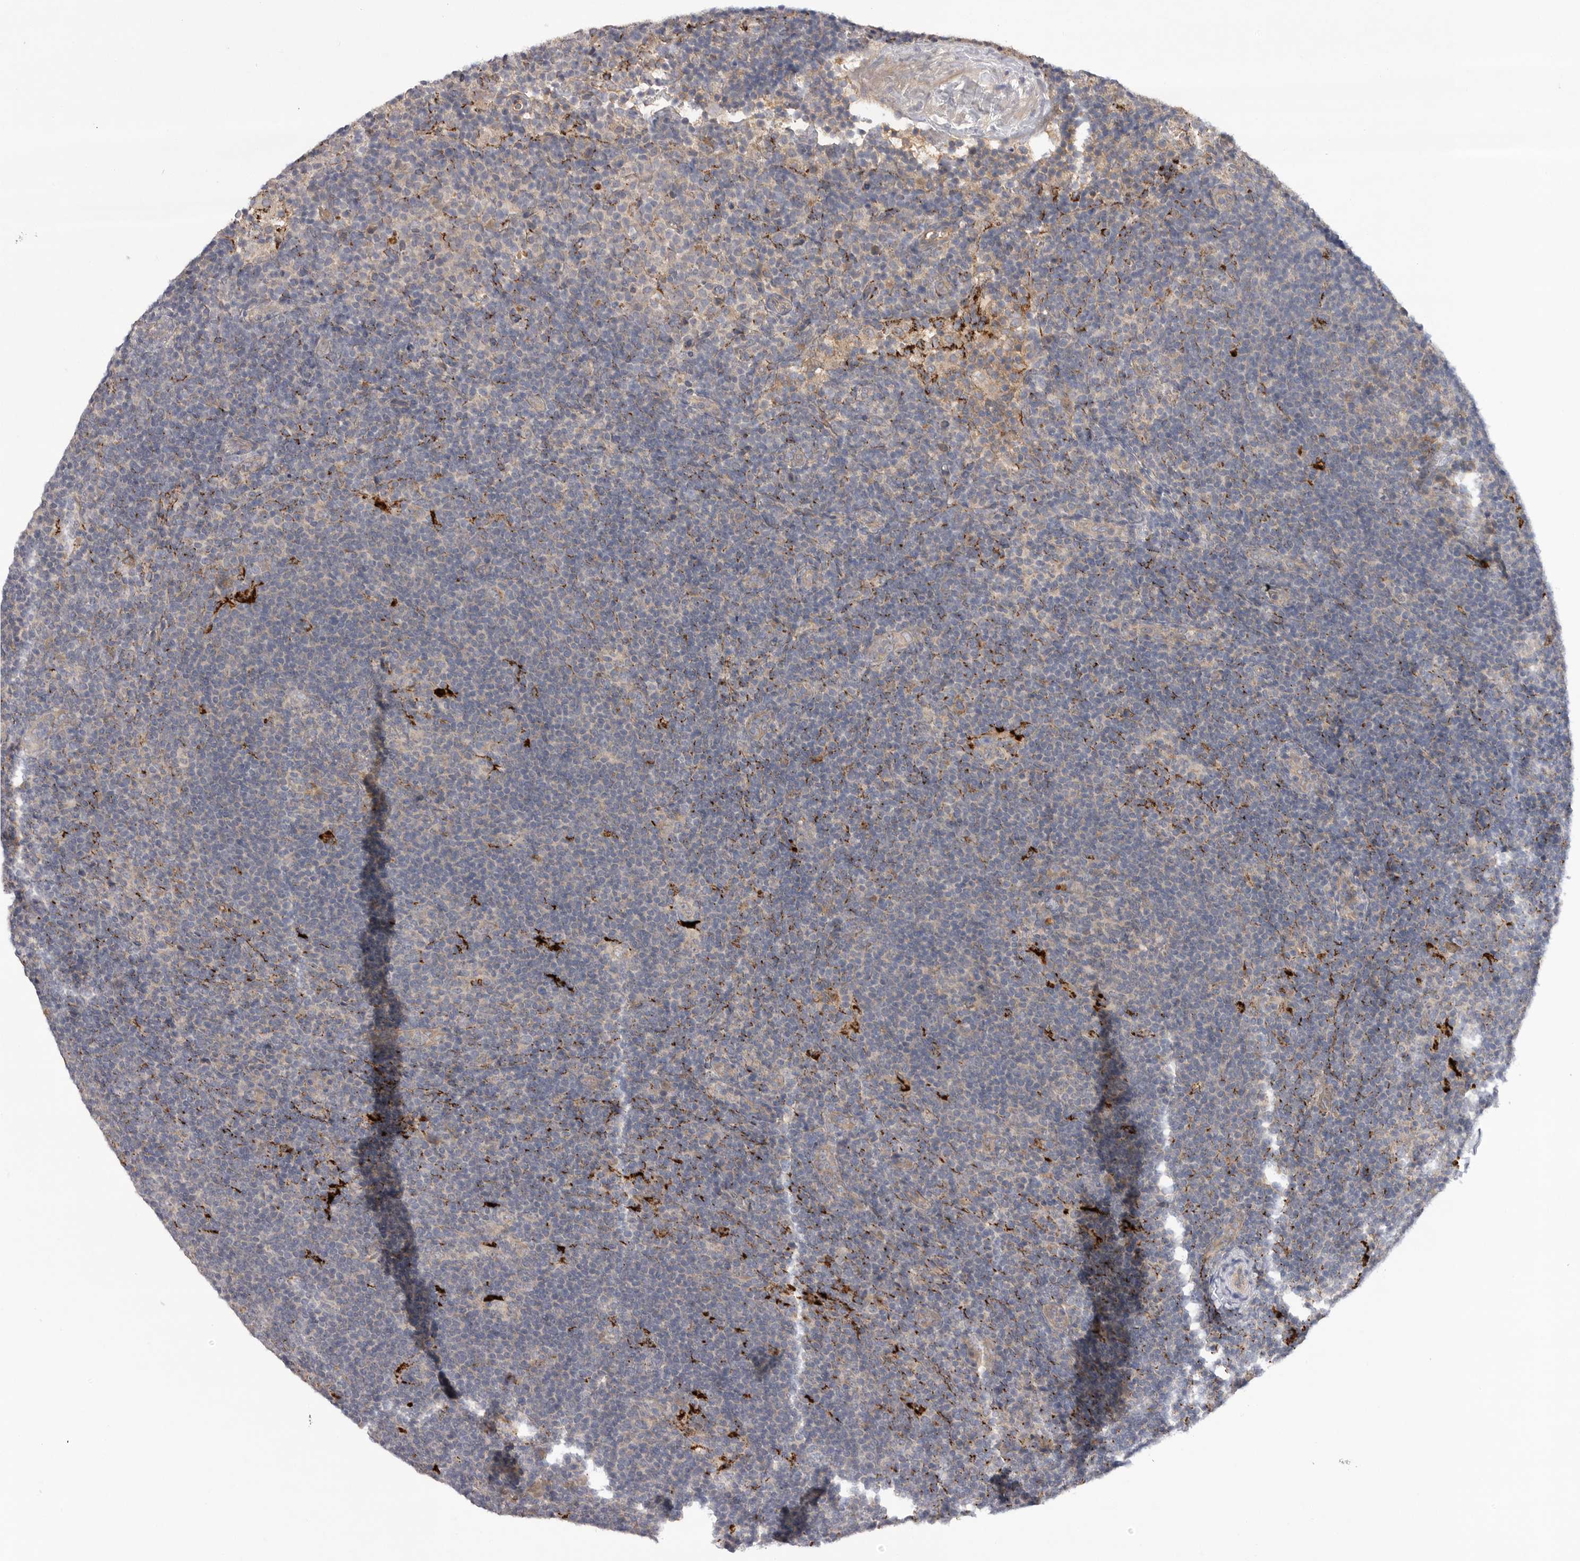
{"staining": {"intensity": "weak", "quantity": ">75%", "location": "cytoplasmic/membranous"}, "tissue": "lymphoma", "cell_type": "Tumor cells", "image_type": "cancer", "snomed": [{"axis": "morphology", "description": "Hodgkin's disease, NOS"}, {"axis": "topography", "description": "Lymph node"}], "caption": "Human lymphoma stained with a protein marker displays weak staining in tumor cells.", "gene": "DHDDS", "patient": {"sex": "female", "age": 57}}